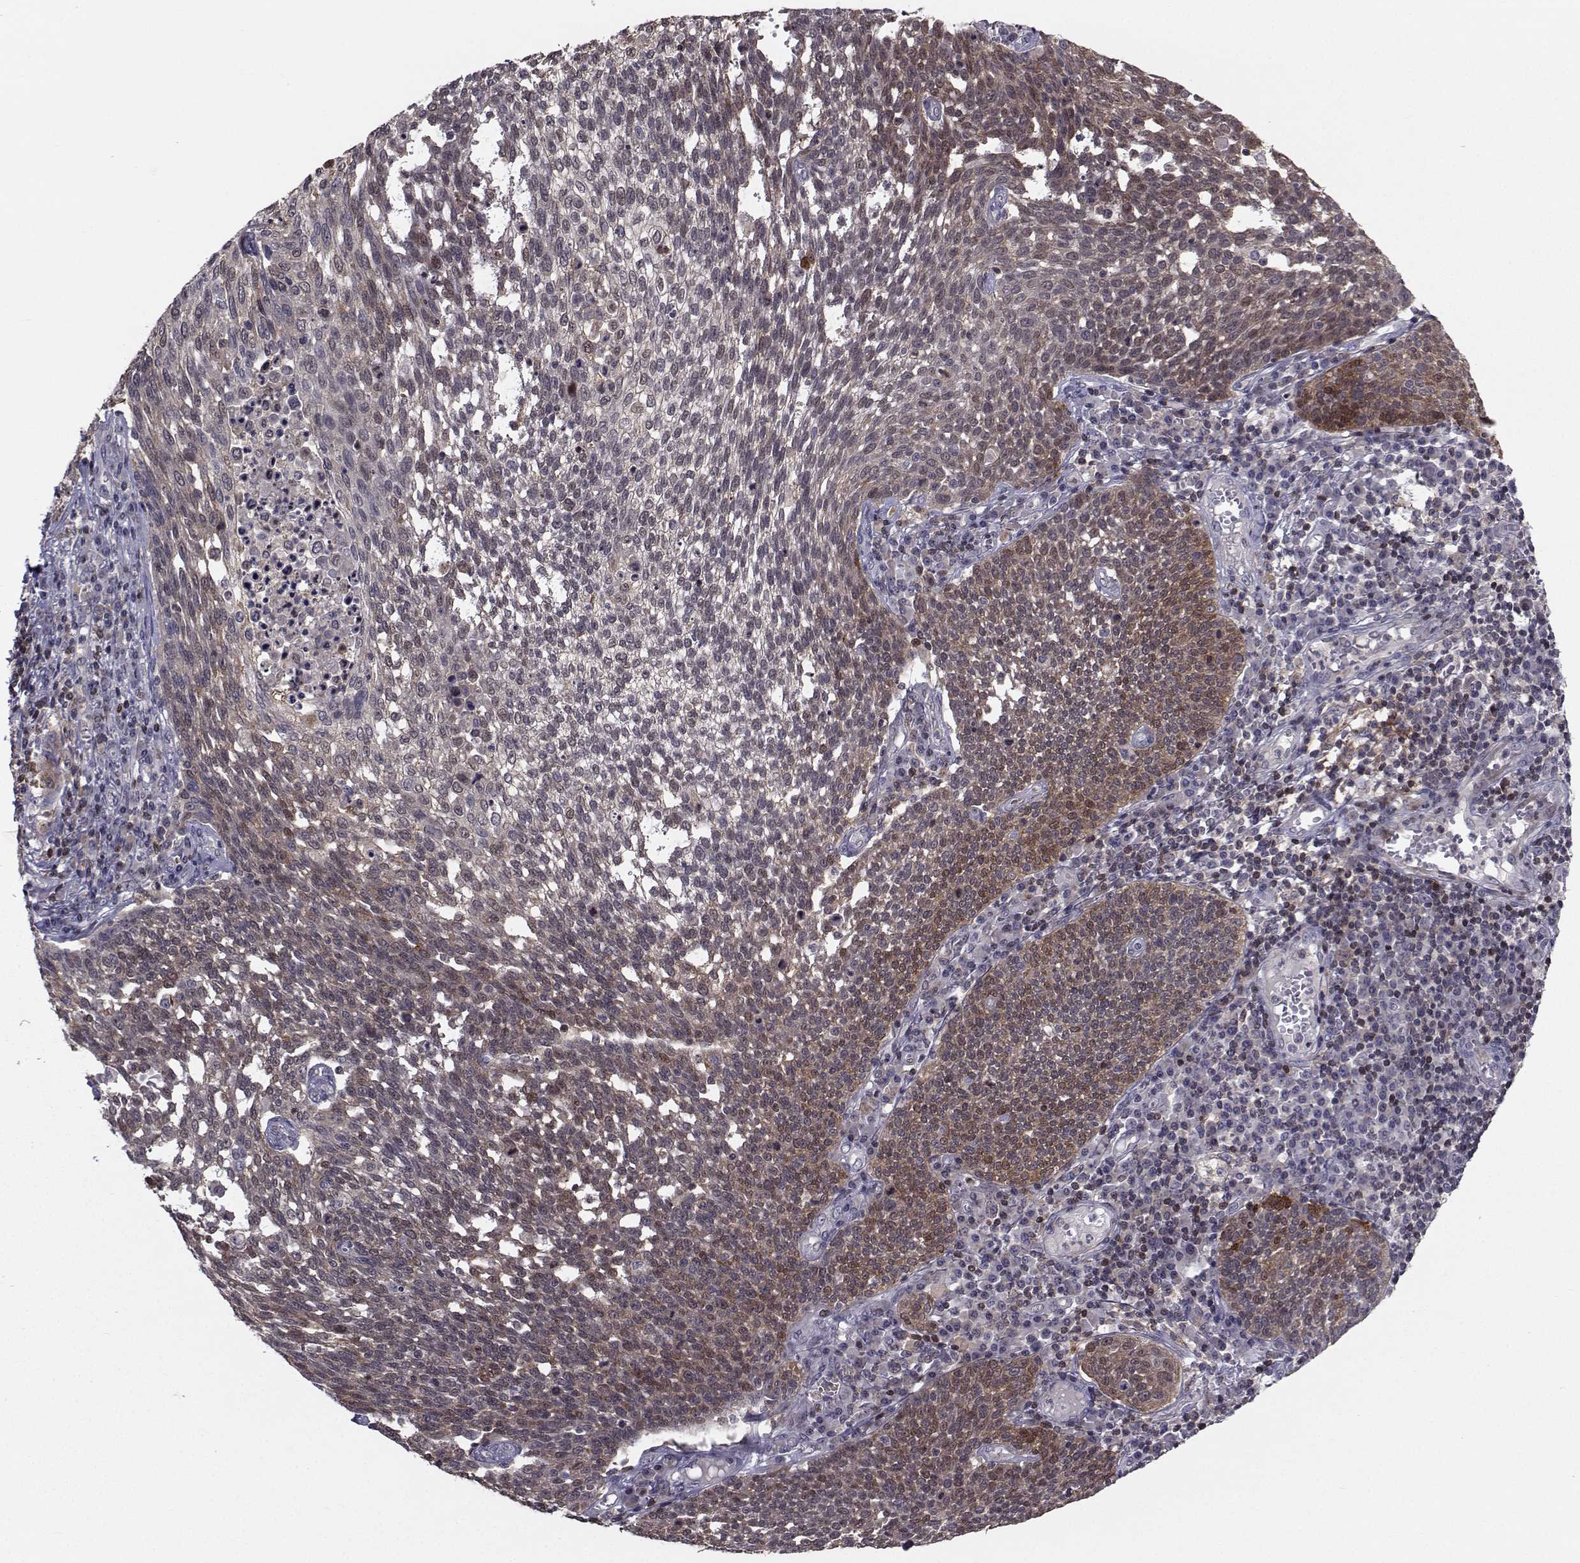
{"staining": {"intensity": "strong", "quantity": "<25%", "location": "cytoplasmic/membranous"}, "tissue": "cervical cancer", "cell_type": "Tumor cells", "image_type": "cancer", "snomed": [{"axis": "morphology", "description": "Squamous cell carcinoma, NOS"}, {"axis": "topography", "description": "Cervix"}], "caption": "A brown stain highlights strong cytoplasmic/membranous staining of a protein in squamous cell carcinoma (cervical) tumor cells.", "gene": "PCP4L1", "patient": {"sex": "female", "age": 34}}